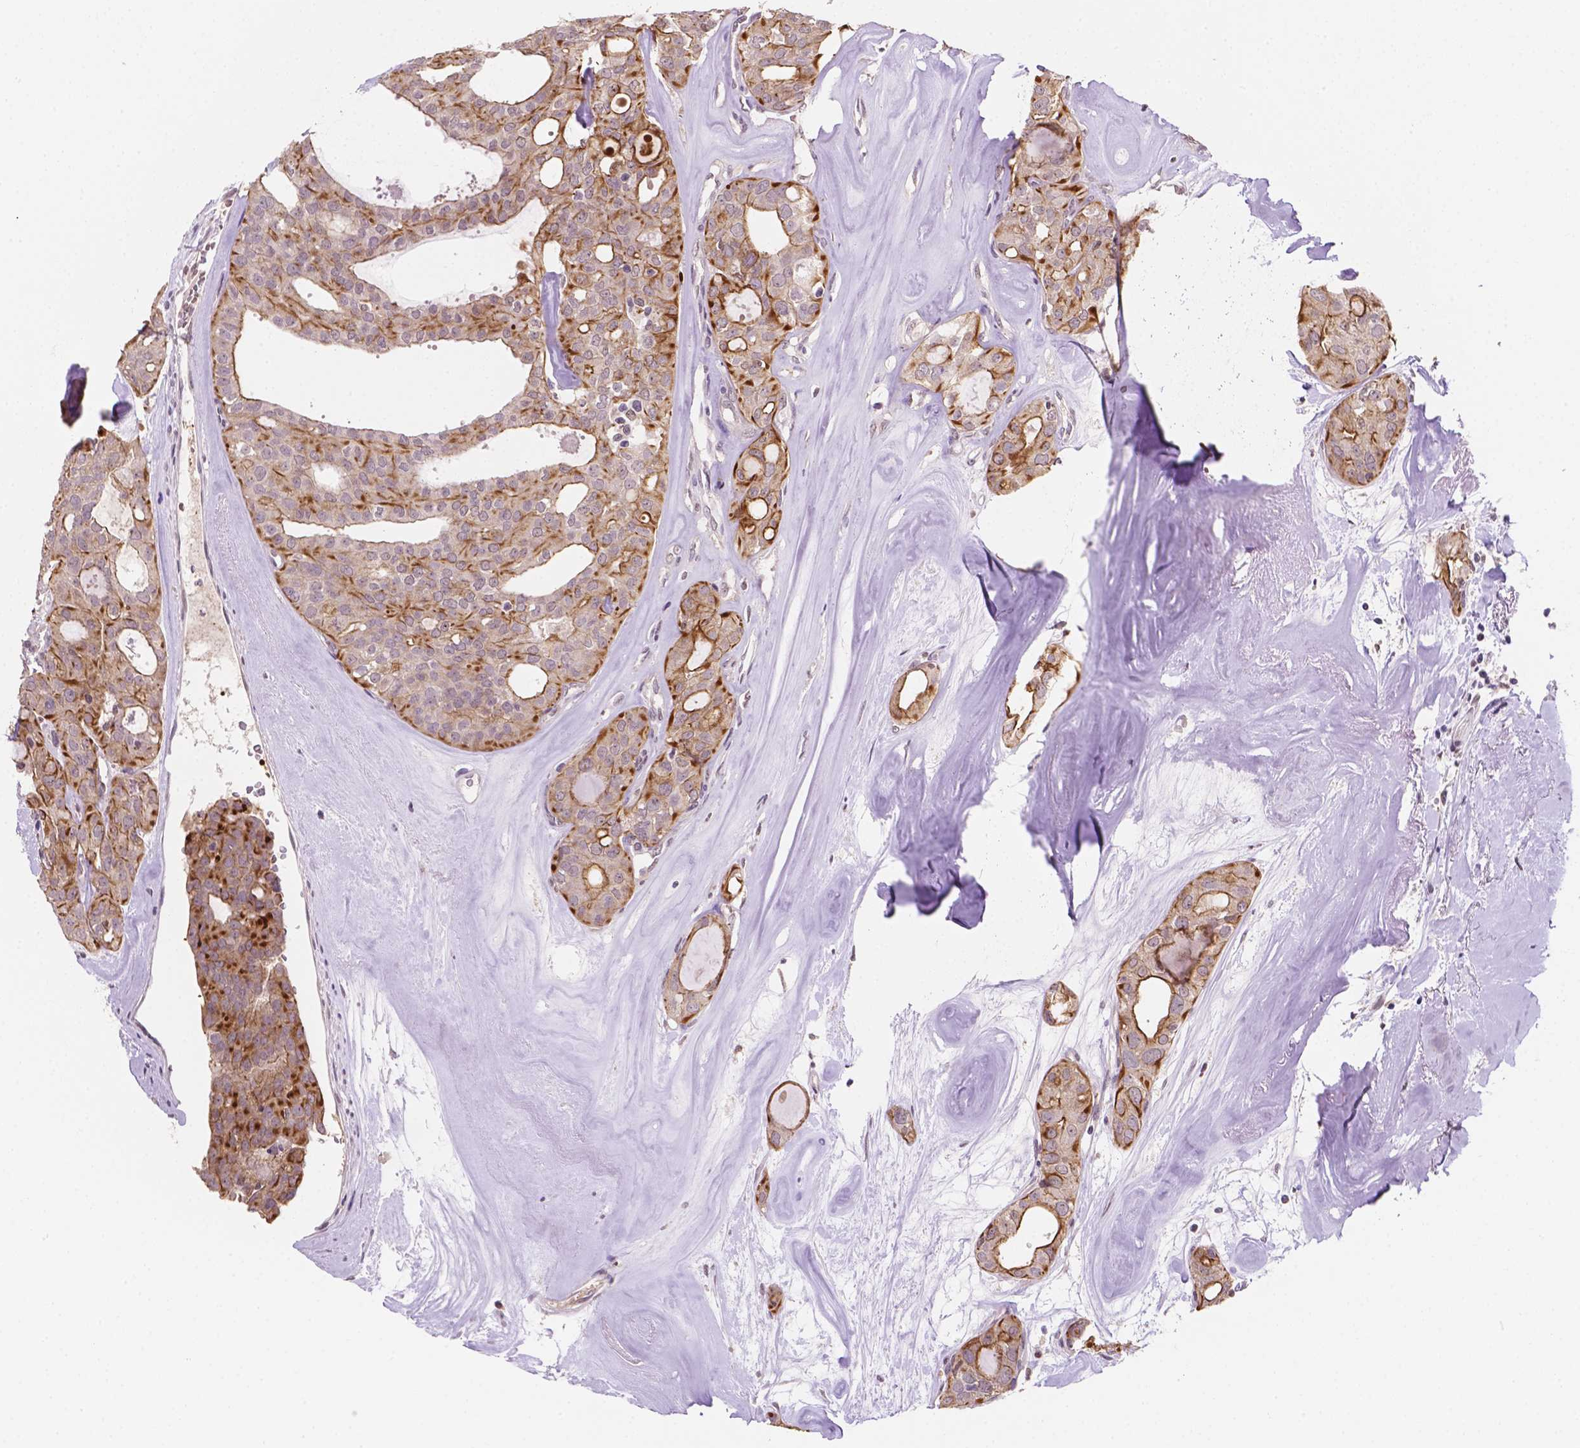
{"staining": {"intensity": "strong", "quantity": ">75%", "location": "cytoplasmic/membranous"}, "tissue": "thyroid cancer", "cell_type": "Tumor cells", "image_type": "cancer", "snomed": [{"axis": "morphology", "description": "Follicular adenoma carcinoma, NOS"}, {"axis": "topography", "description": "Thyroid gland"}], "caption": "Tumor cells exhibit high levels of strong cytoplasmic/membranous expression in about >75% of cells in thyroid cancer (follicular adenoma carcinoma).", "gene": "SHLD3", "patient": {"sex": "male", "age": 75}}